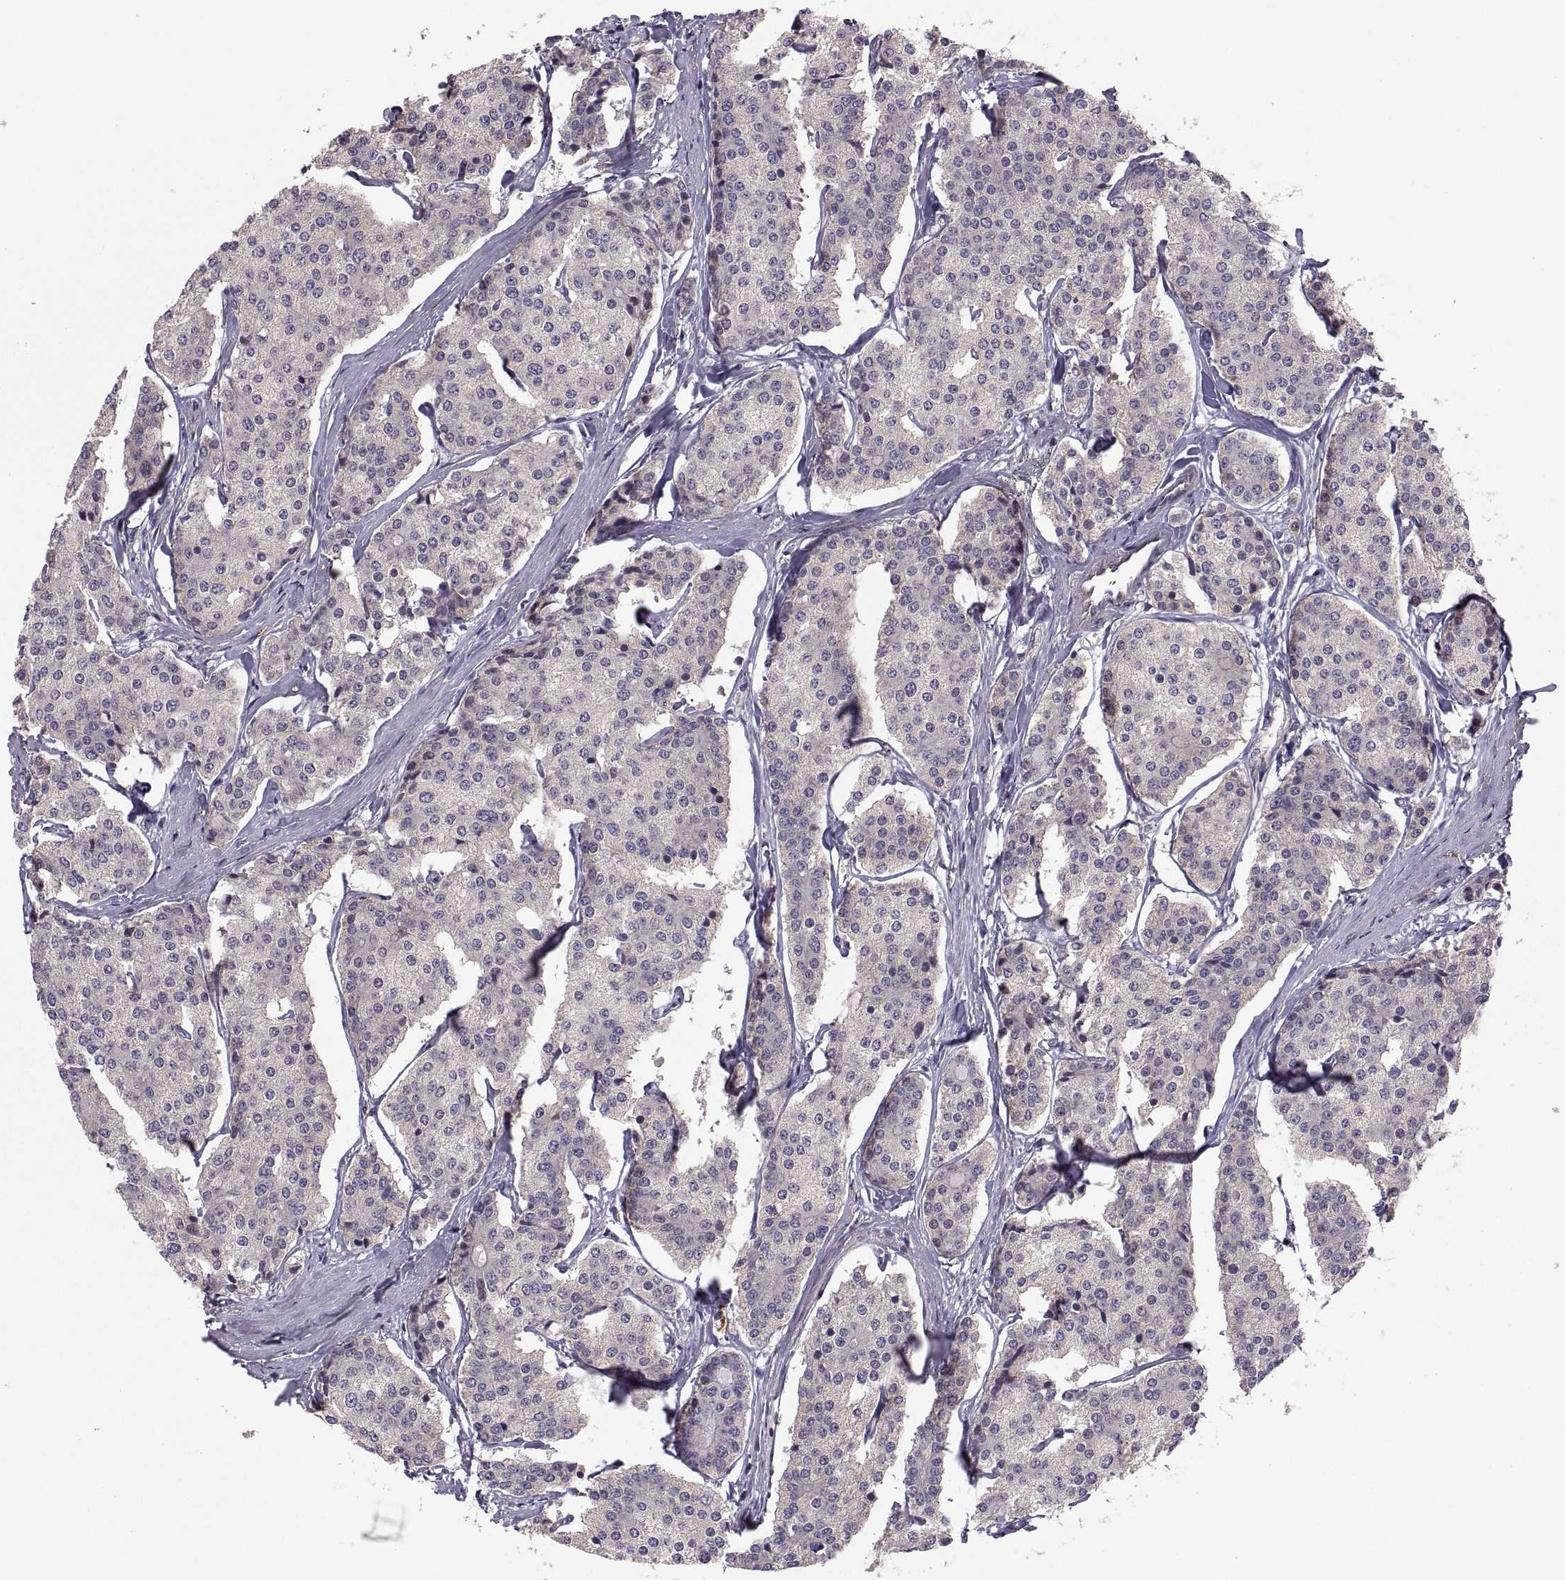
{"staining": {"intensity": "moderate", "quantity": "<25%", "location": "cytoplasmic/membranous"}, "tissue": "carcinoid", "cell_type": "Tumor cells", "image_type": "cancer", "snomed": [{"axis": "morphology", "description": "Carcinoid, malignant, NOS"}, {"axis": "topography", "description": "Small intestine"}], "caption": "Carcinoid stained with a protein marker demonstrates moderate staining in tumor cells.", "gene": "TESC", "patient": {"sex": "female", "age": 65}}